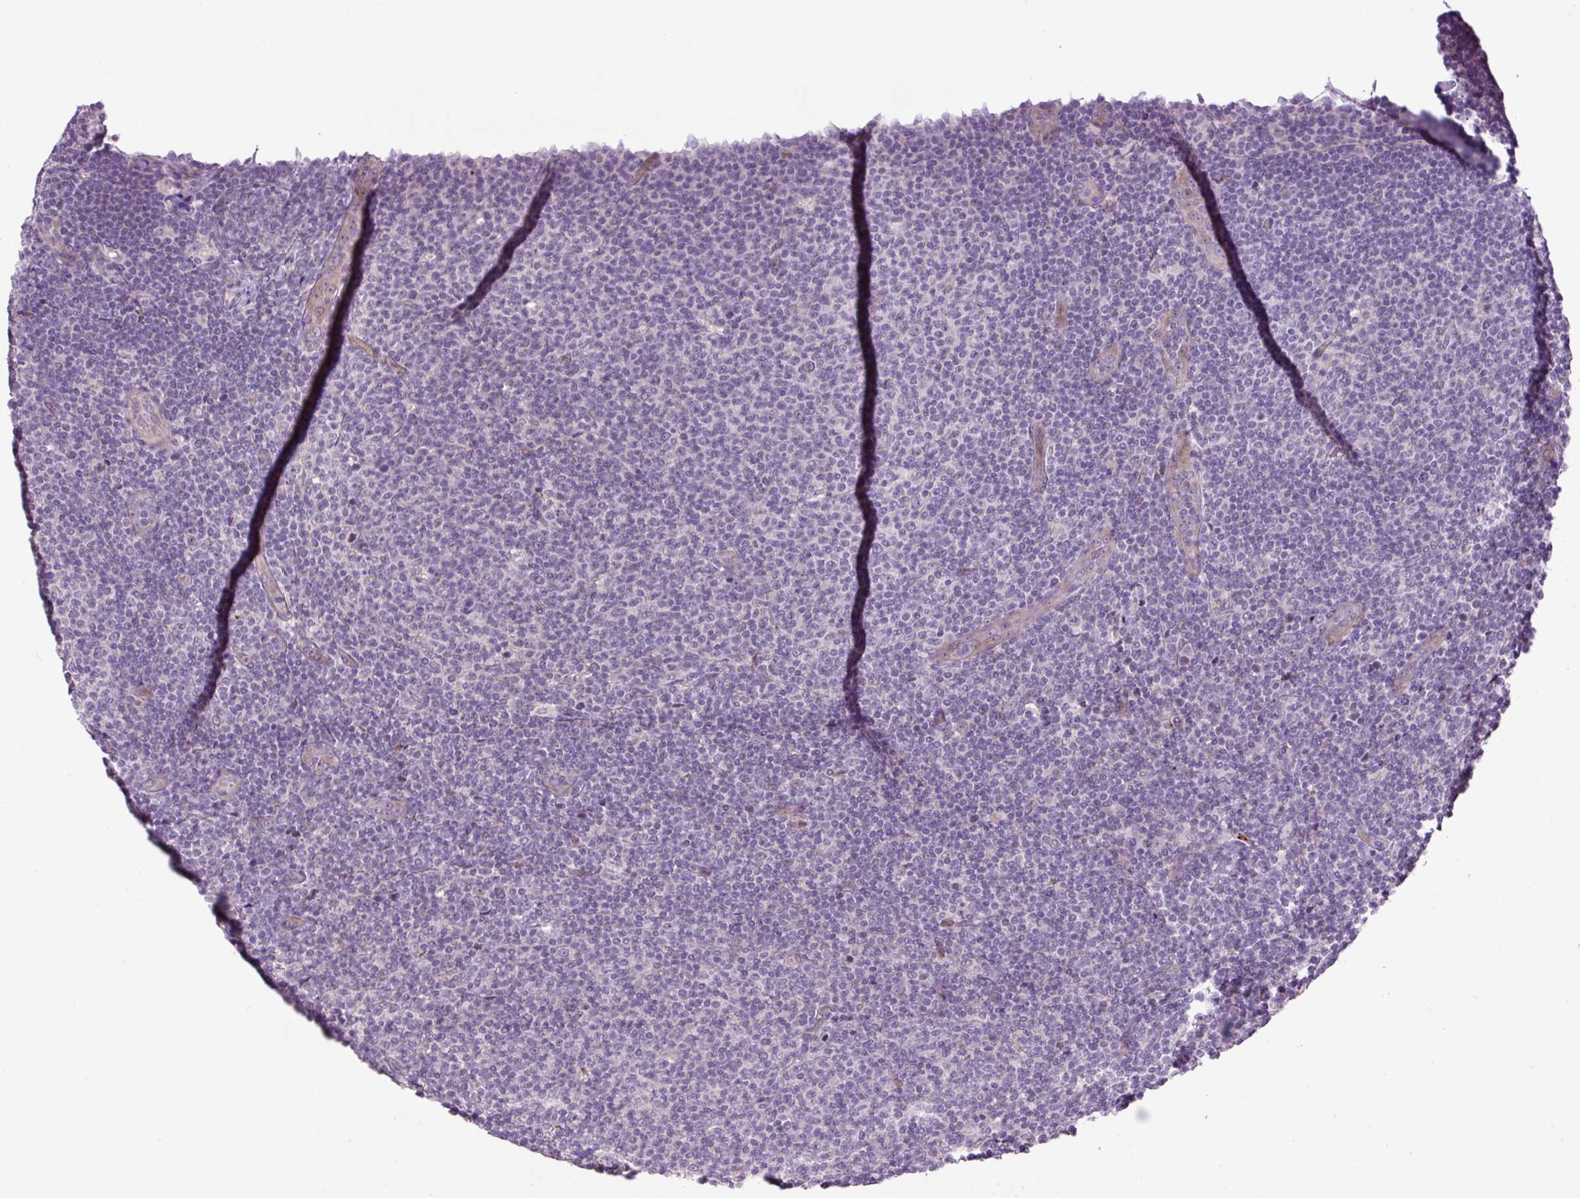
{"staining": {"intensity": "negative", "quantity": "none", "location": "none"}, "tissue": "lymphoma", "cell_type": "Tumor cells", "image_type": "cancer", "snomed": [{"axis": "morphology", "description": "Malignant lymphoma, non-Hodgkin's type, Low grade"}, {"axis": "topography", "description": "Lymph node"}], "caption": "High power microscopy image of an immunohistochemistry micrograph of malignant lymphoma, non-Hodgkin's type (low-grade), revealing no significant positivity in tumor cells.", "gene": "OGDHL", "patient": {"sex": "male", "age": 66}}